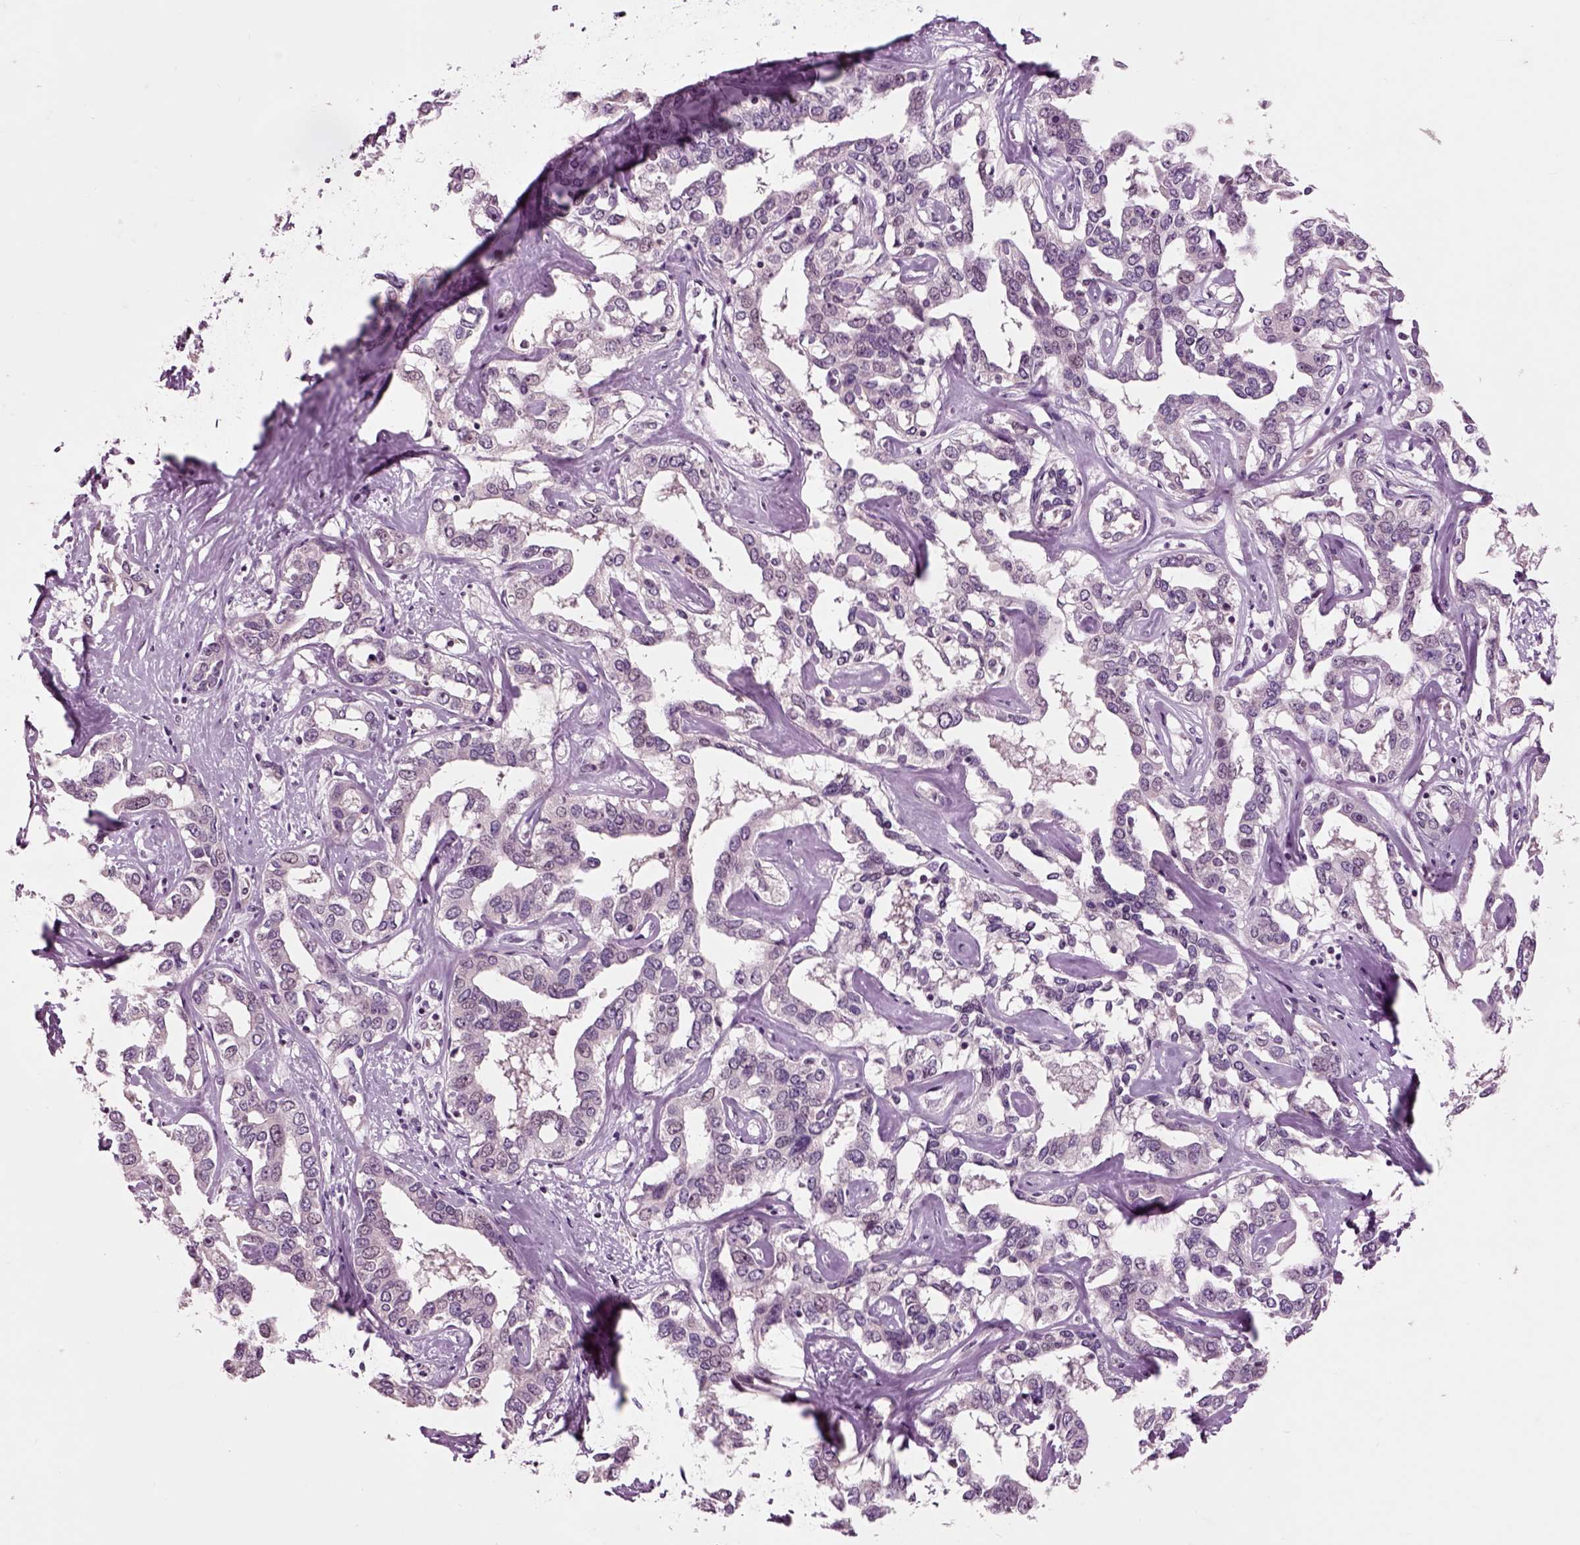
{"staining": {"intensity": "negative", "quantity": "none", "location": "none"}, "tissue": "liver cancer", "cell_type": "Tumor cells", "image_type": "cancer", "snomed": [{"axis": "morphology", "description": "Cholangiocarcinoma"}, {"axis": "topography", "description": "Liver"}], "caption": "Tumor cells show no significant staining in liver cholangiocarcinoma.", "gene": "CHGB", "patient": {"sex": "male", "age": 59}}